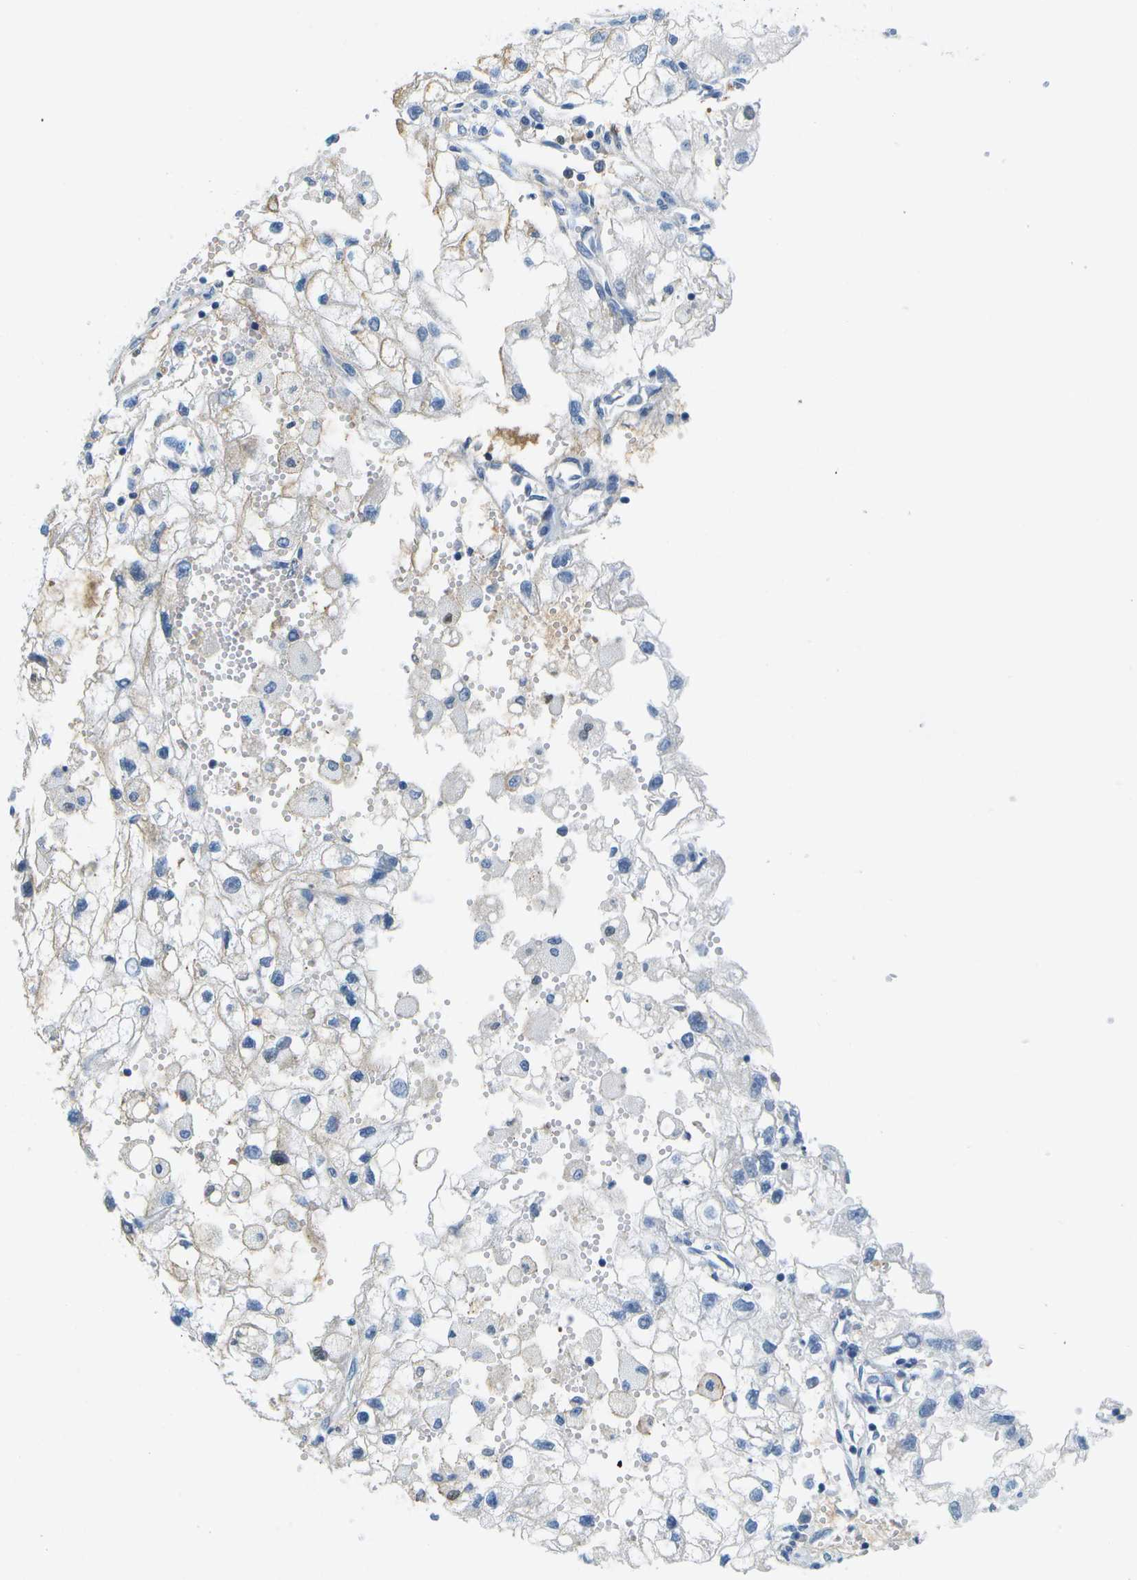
{"staining": {"intensity": "weak", "quantity": "25%-75%", "location": "cytoplasmic/membranous"}, "tissue": "renal cancer", "cell_type": "Tumor cells", "image_type": "cancer", "snomed": [{"axis": "morphology", "description": "Adenocarcinoma, NOS"}, {"axis": "topography", "description": "Kidney"}], "caption": "Renal cancer tissue displays weak cytoplasmic/membranous staining in about 25%-75% of tumor cells, visualized by immunohistochemistry.", "gene": "SERPINA1", "patient": {"sex": "female", "age": 70}}